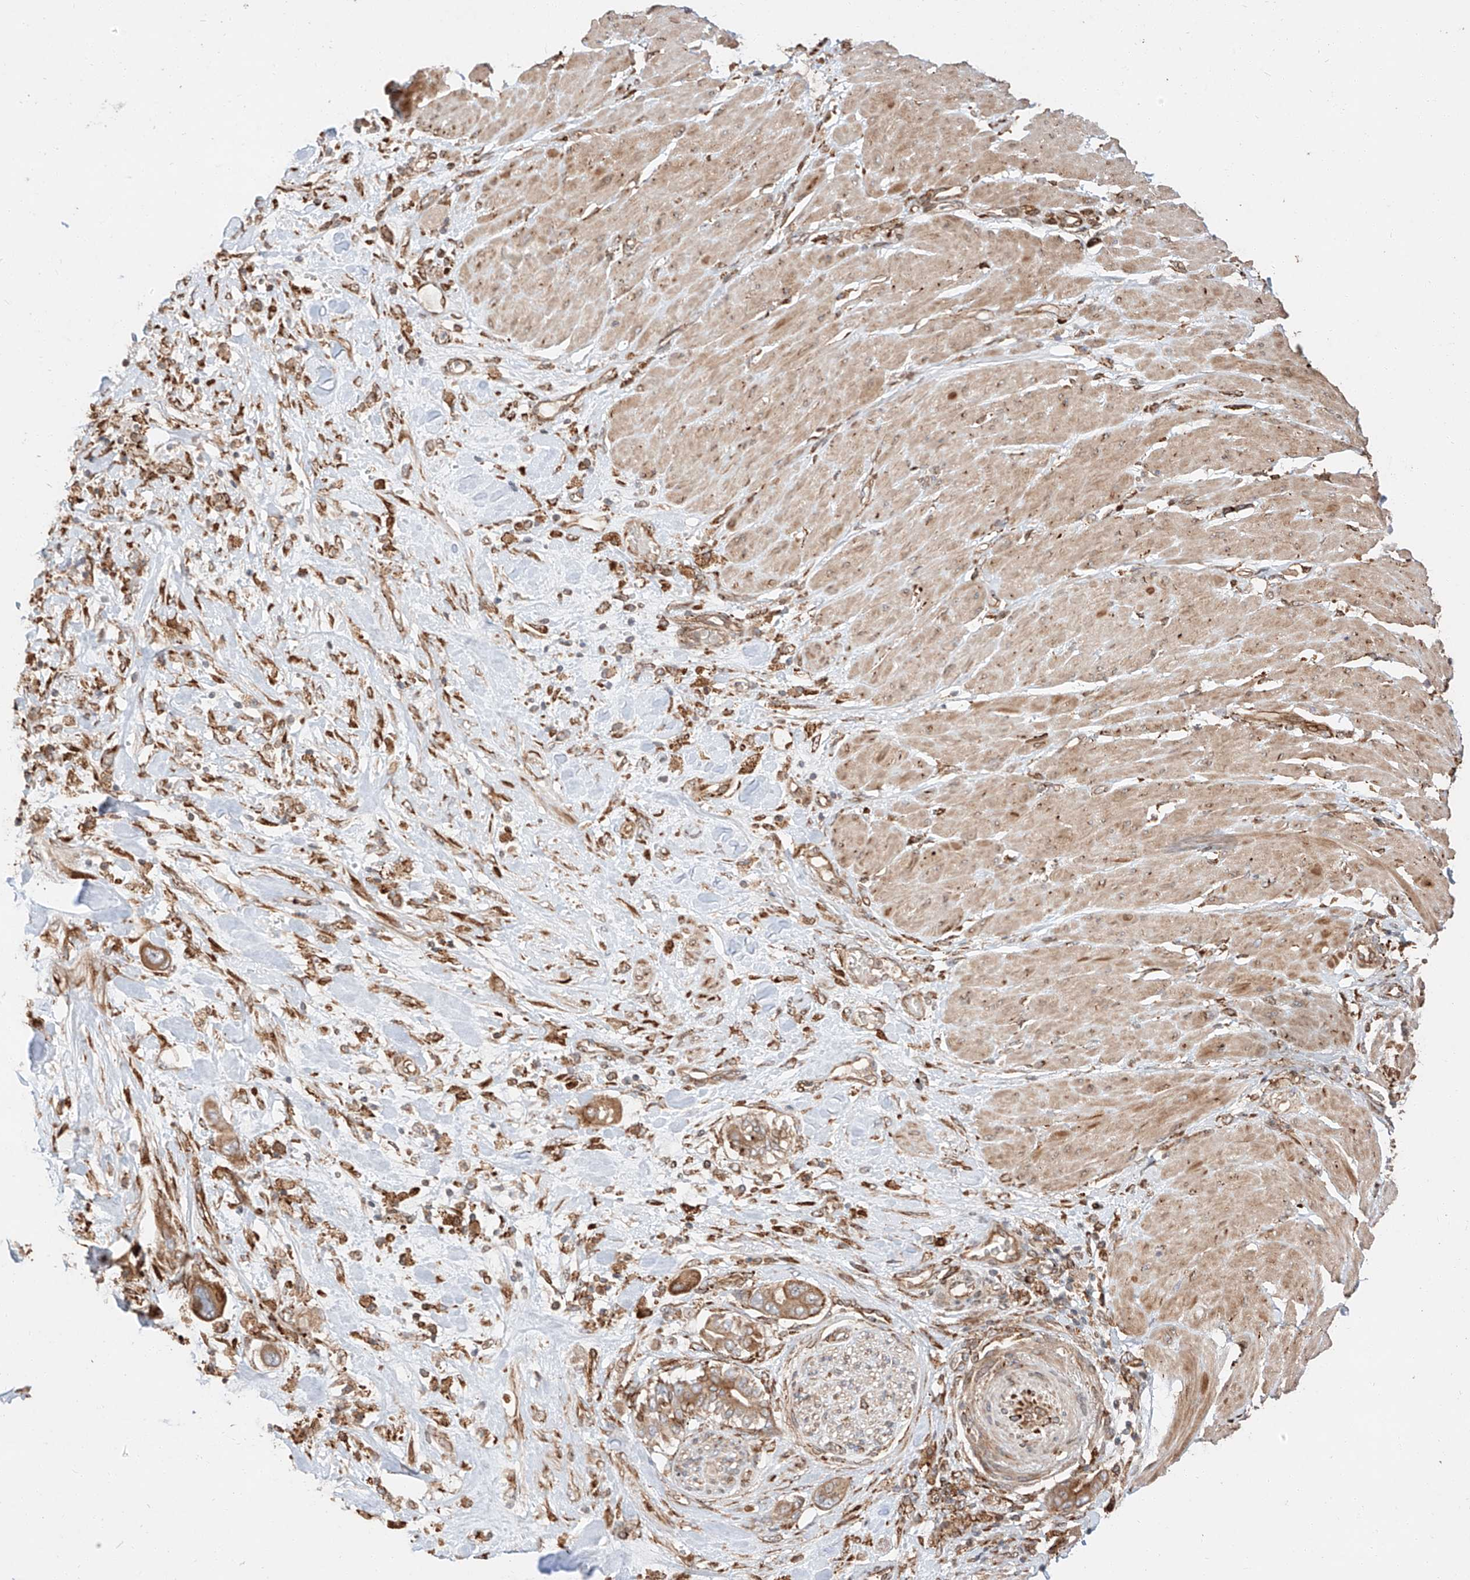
{"staining": {"intensity": "moderate", "quantity": ">75%", "location": "cytoplasmic/membranous"}, "tissue": "pancreatic cancer", "cell_type": "Tumor cells", "image_type": "cancer", "snomed": [{"axis": "morphology", "description": "Adenocarcinoma, NOS"}, {"axis": "topography", "description": "Pancreas"}], "caption": "Immunohistochemical staining of human pancreatic cancer demonstrates medium levels of moderate cytoplasmic/membranous protein positivity in approximately >75% of tumor cells. (Stains: DAB in brown, nuclei in blue, Microscopy: brightfield microscopy at high magnification).", "gene": "ZNF84", "patient": {"sex": "male", "age": 68}}